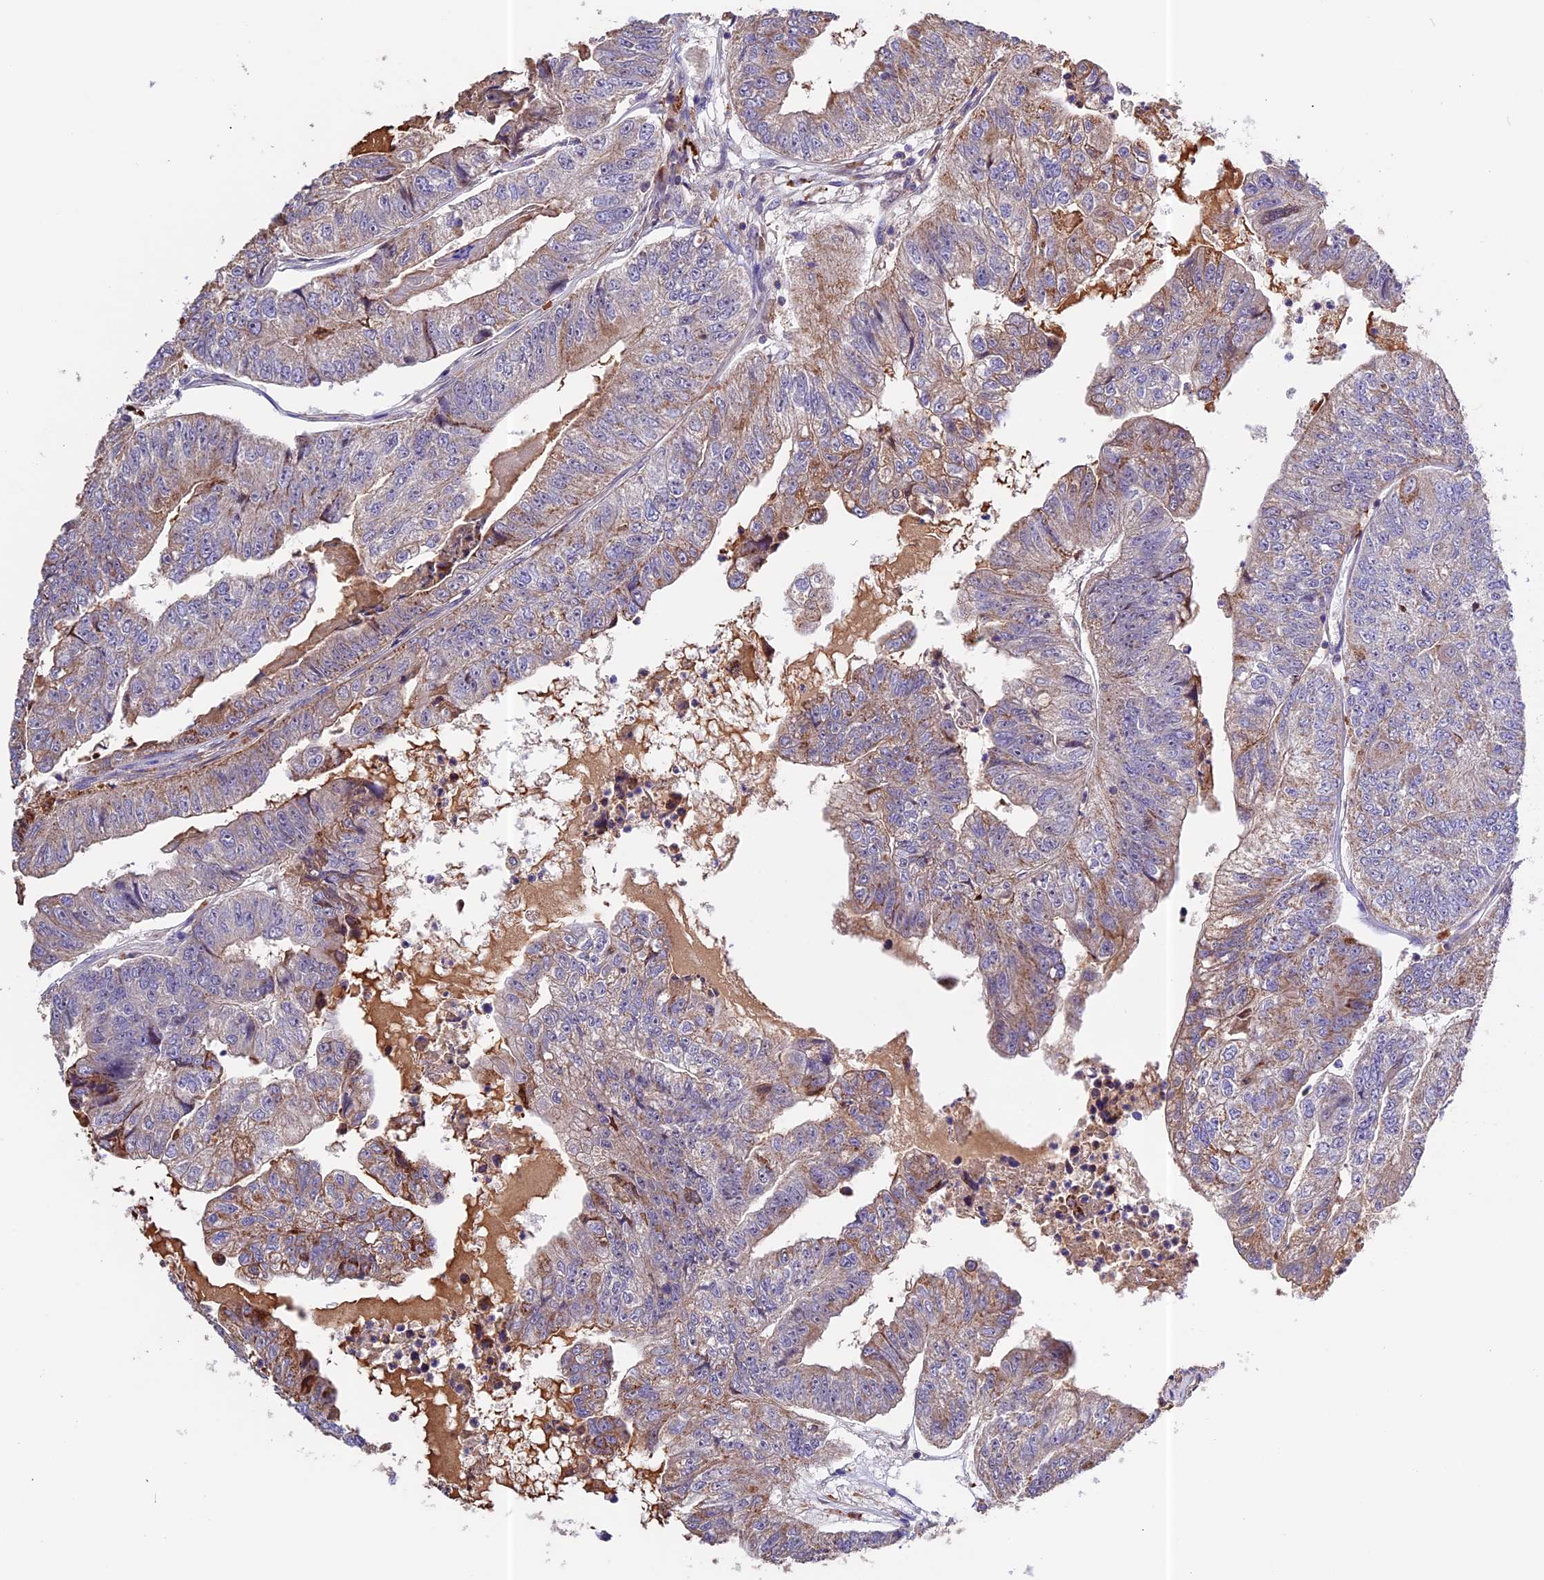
{"staining": {"intensity": "moderate", "quantity": "25%-75%", "location": "cytoplasmic/membranous"}, "tissue": "colorectal cancer", "cell_type": "Tumor cells", "image_type": "cancer", "snomed": [{"axis": "morphology", "description": "Adenocarcinoma, NOS"}, {"axis": "topography", "description": "Colon"}], "caption": "Colorectal cancer tissue exhibits moderate cytoplasmic/membranous staining in approximately 25%-75% of tumor cells", "gene": "METTL22", "patient": {"sex": "female", "age": 67}}